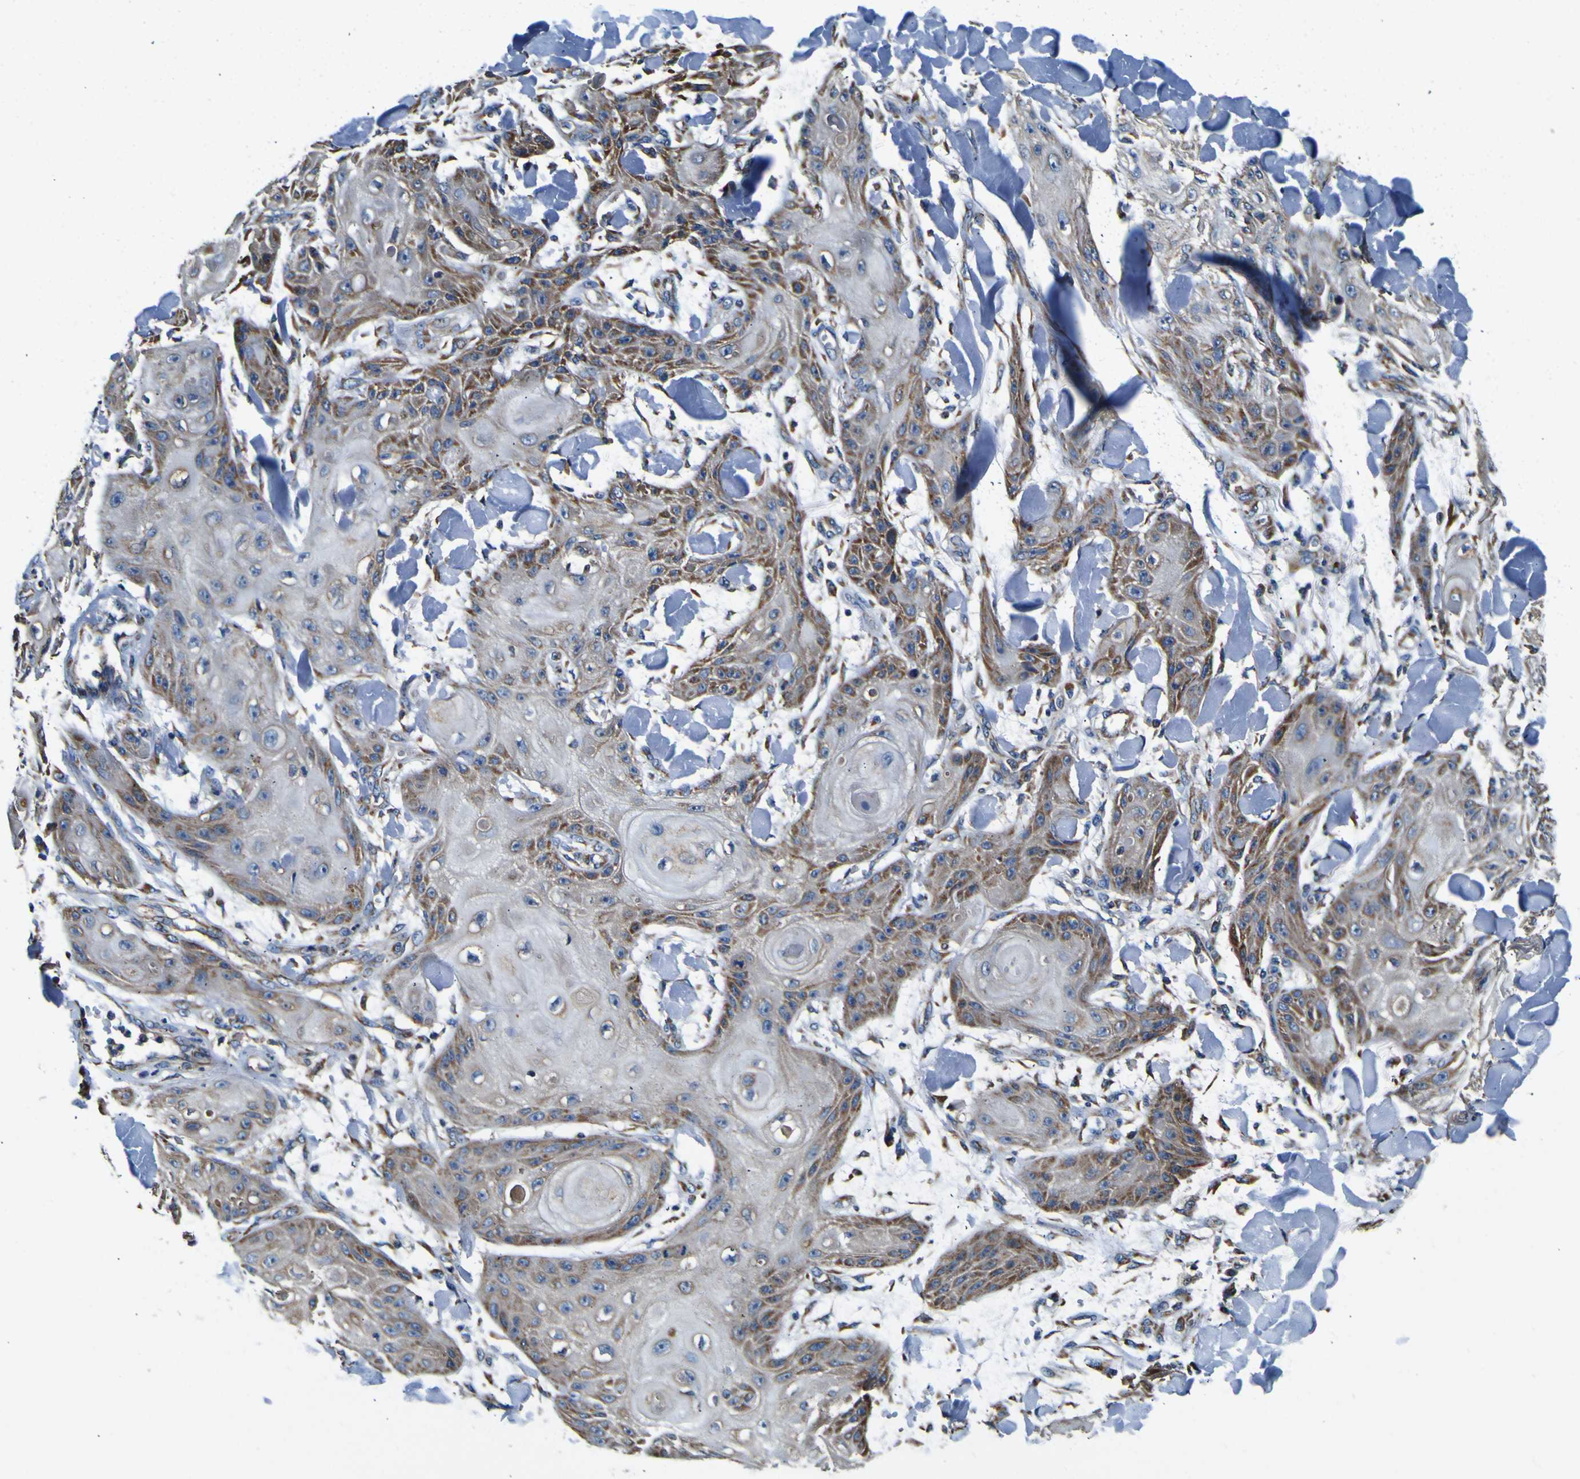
{"staining": {"intensity": "moderate", "quantity": "25%-75%", "location": "cytoplasmic/membranous"}, "tissue": "skin cancer", "cell_type": "Tumor cells", "image_type": "cancer", "snomed": [{"axis": "morphology", "description": "Squamous cell carcinoma, NOS"}, {"axis": "topography", "description": "Skin"}], "caption": "Moderate cytoplasmic/membranous expression is identified in about 25%-75% of tumor cells in skin cancer (squamous cell carcinoma). (DAB (3,3'-diaminobenzidine) IHC with brightfield microscopy, high magnification).", "gene": "INPP5A", "patient": {"sex": "male", "age": 74}}